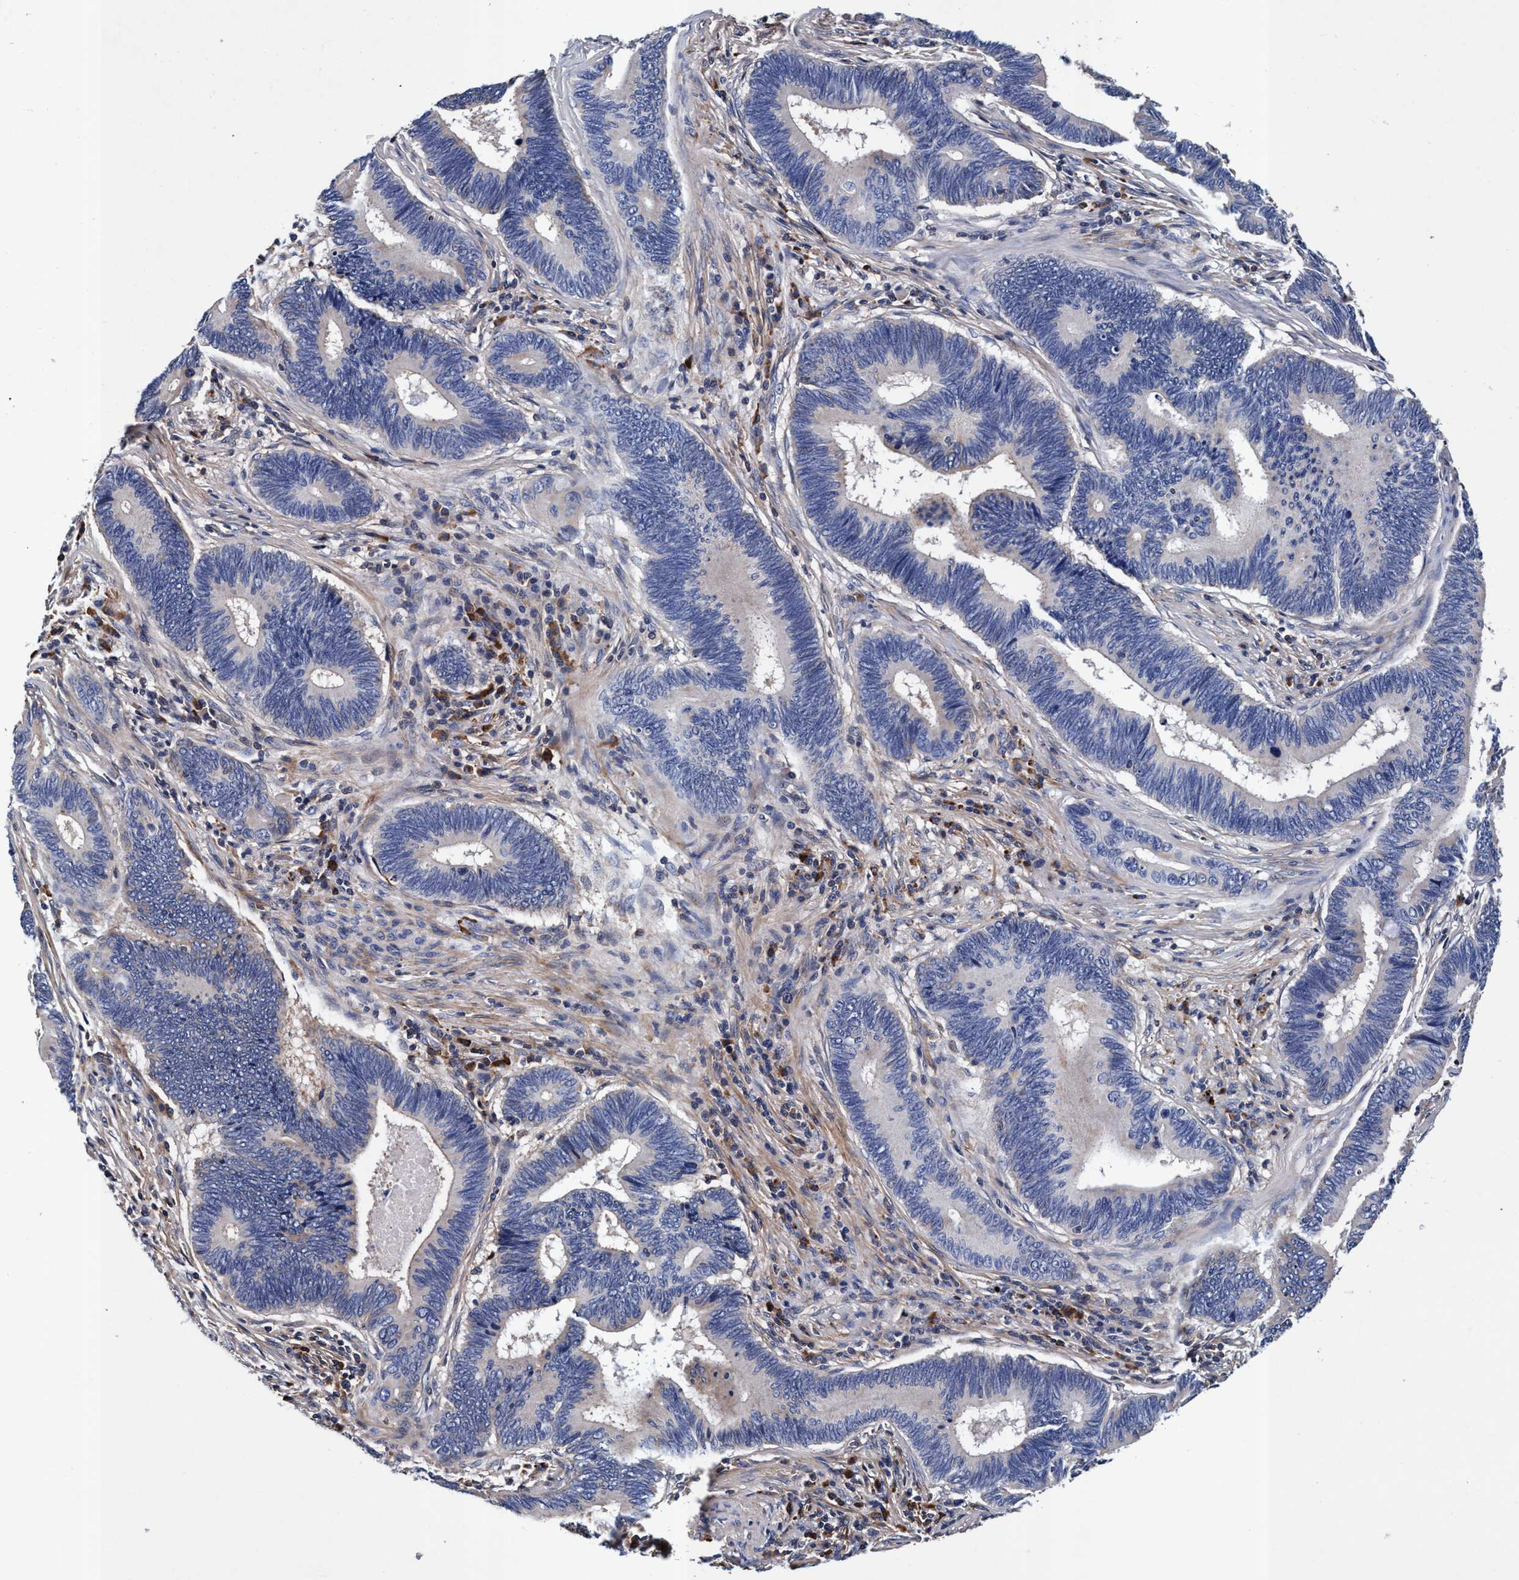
{"staining": {"intensity": "negative", "quantity": "none", "location": "none"}, "tissue": "pancreatic cancer", "cell_type": "Tumor cells", "image_type": "cancer", "snomed": [{"axis": "morphology", "description": "Adenocarcinoma, NOS"}, {"axis": "topography", "description": "Pancreas"}], "caption": "Human pancreatic adenocarcinoma stained for a protein using immunohistochemistry (IHC) shows no staining in tumor cells.", "gene": "RNF208", "patient": {"sex": "female", "age": 70}}